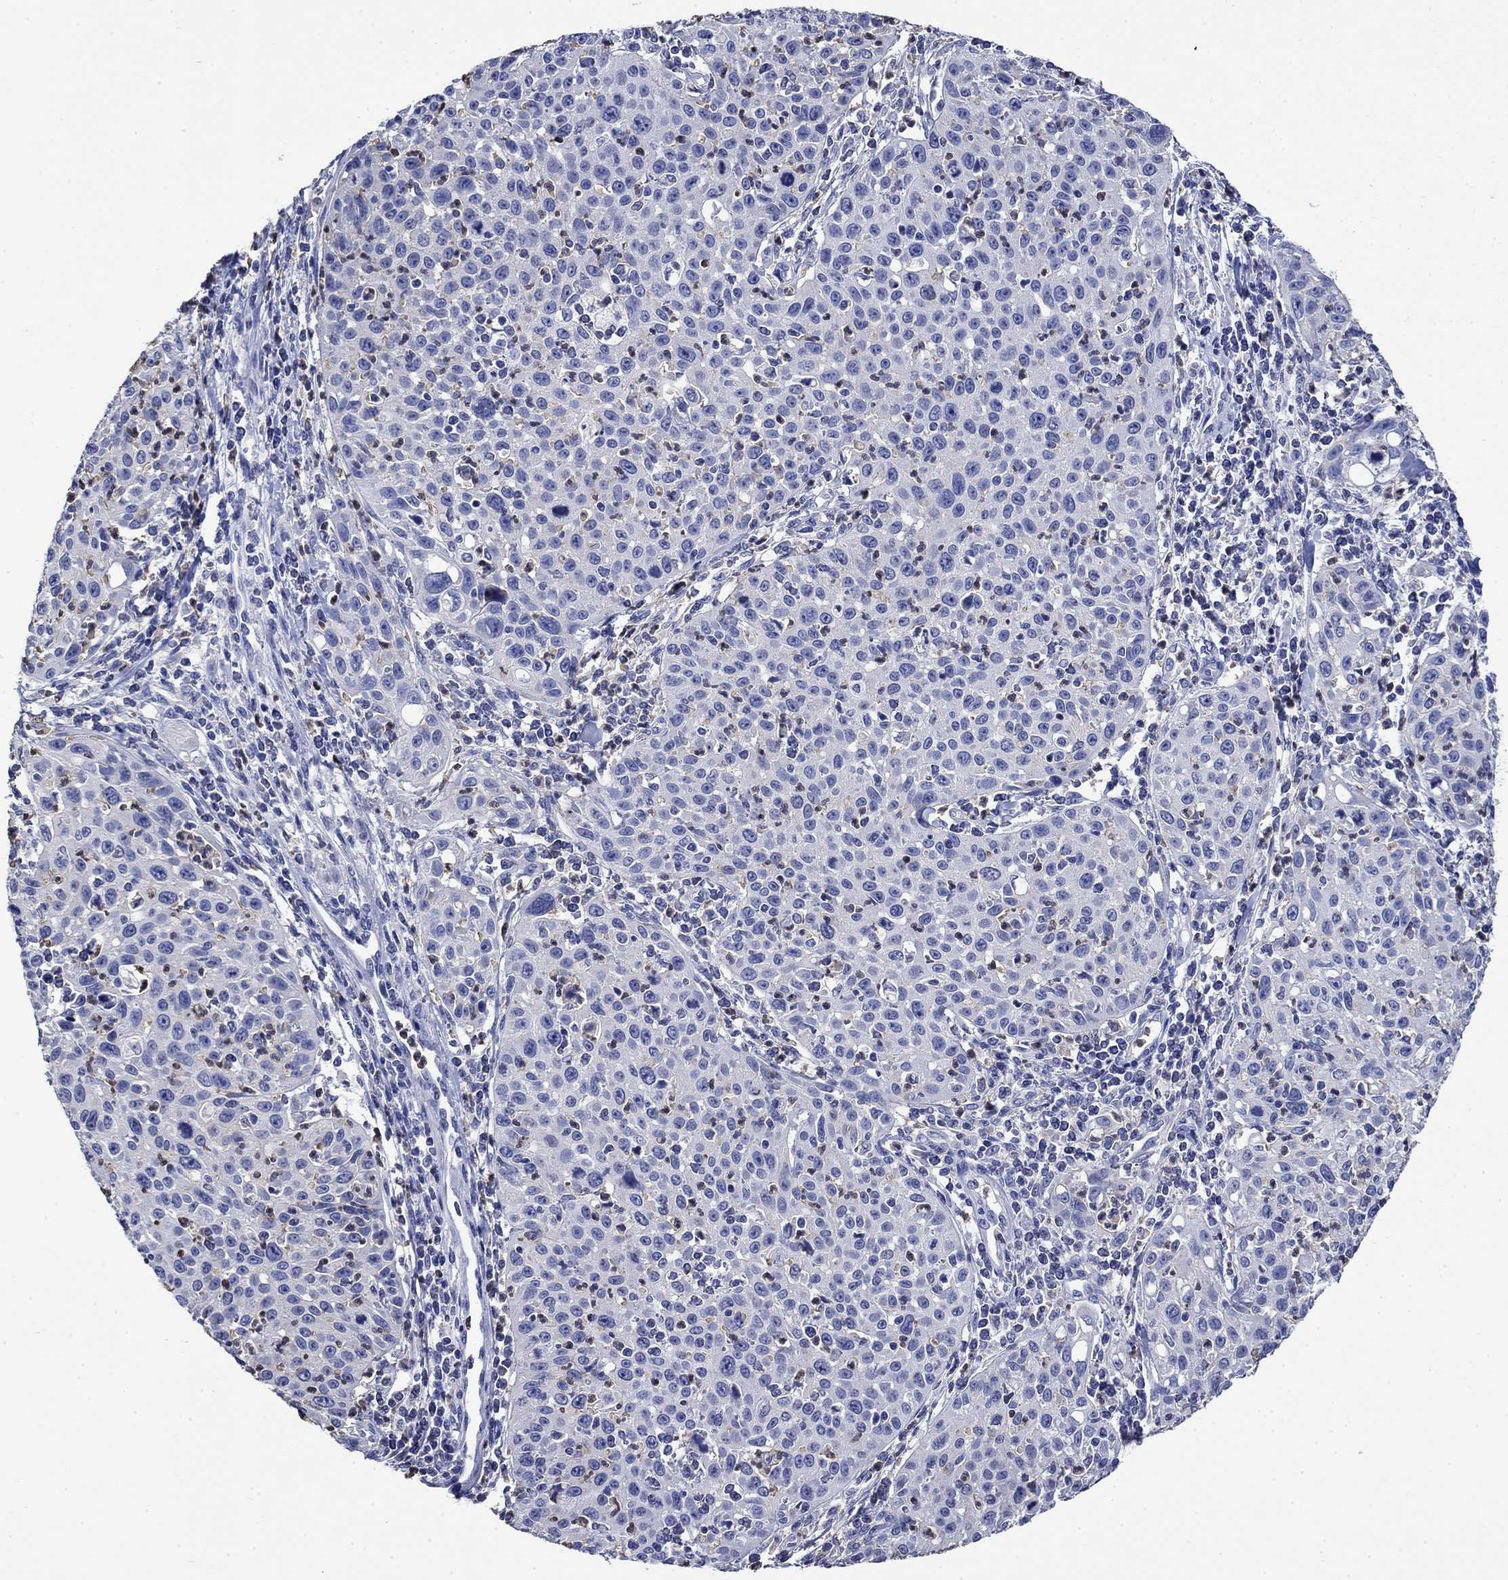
{"staining": {"intensity": "negative", "quantity": "none", "location": "none"}, "tissue": "cervical cancer", "cell_type": "Tumor cells", "image_type": "cancer", "snomed": [{"axis": "morphology", "description": "Squamous cell carcinoma, NOS"}, {"axis": "topography", "description": "Cervix"}], "caption": "This is an immunohistochemistry (IHC) image of squamous cell carcinoma (cervical). There is no positivity in tumor cells.", "gene": "TFR2", "patient": {"sex": "female", "age": 26}}